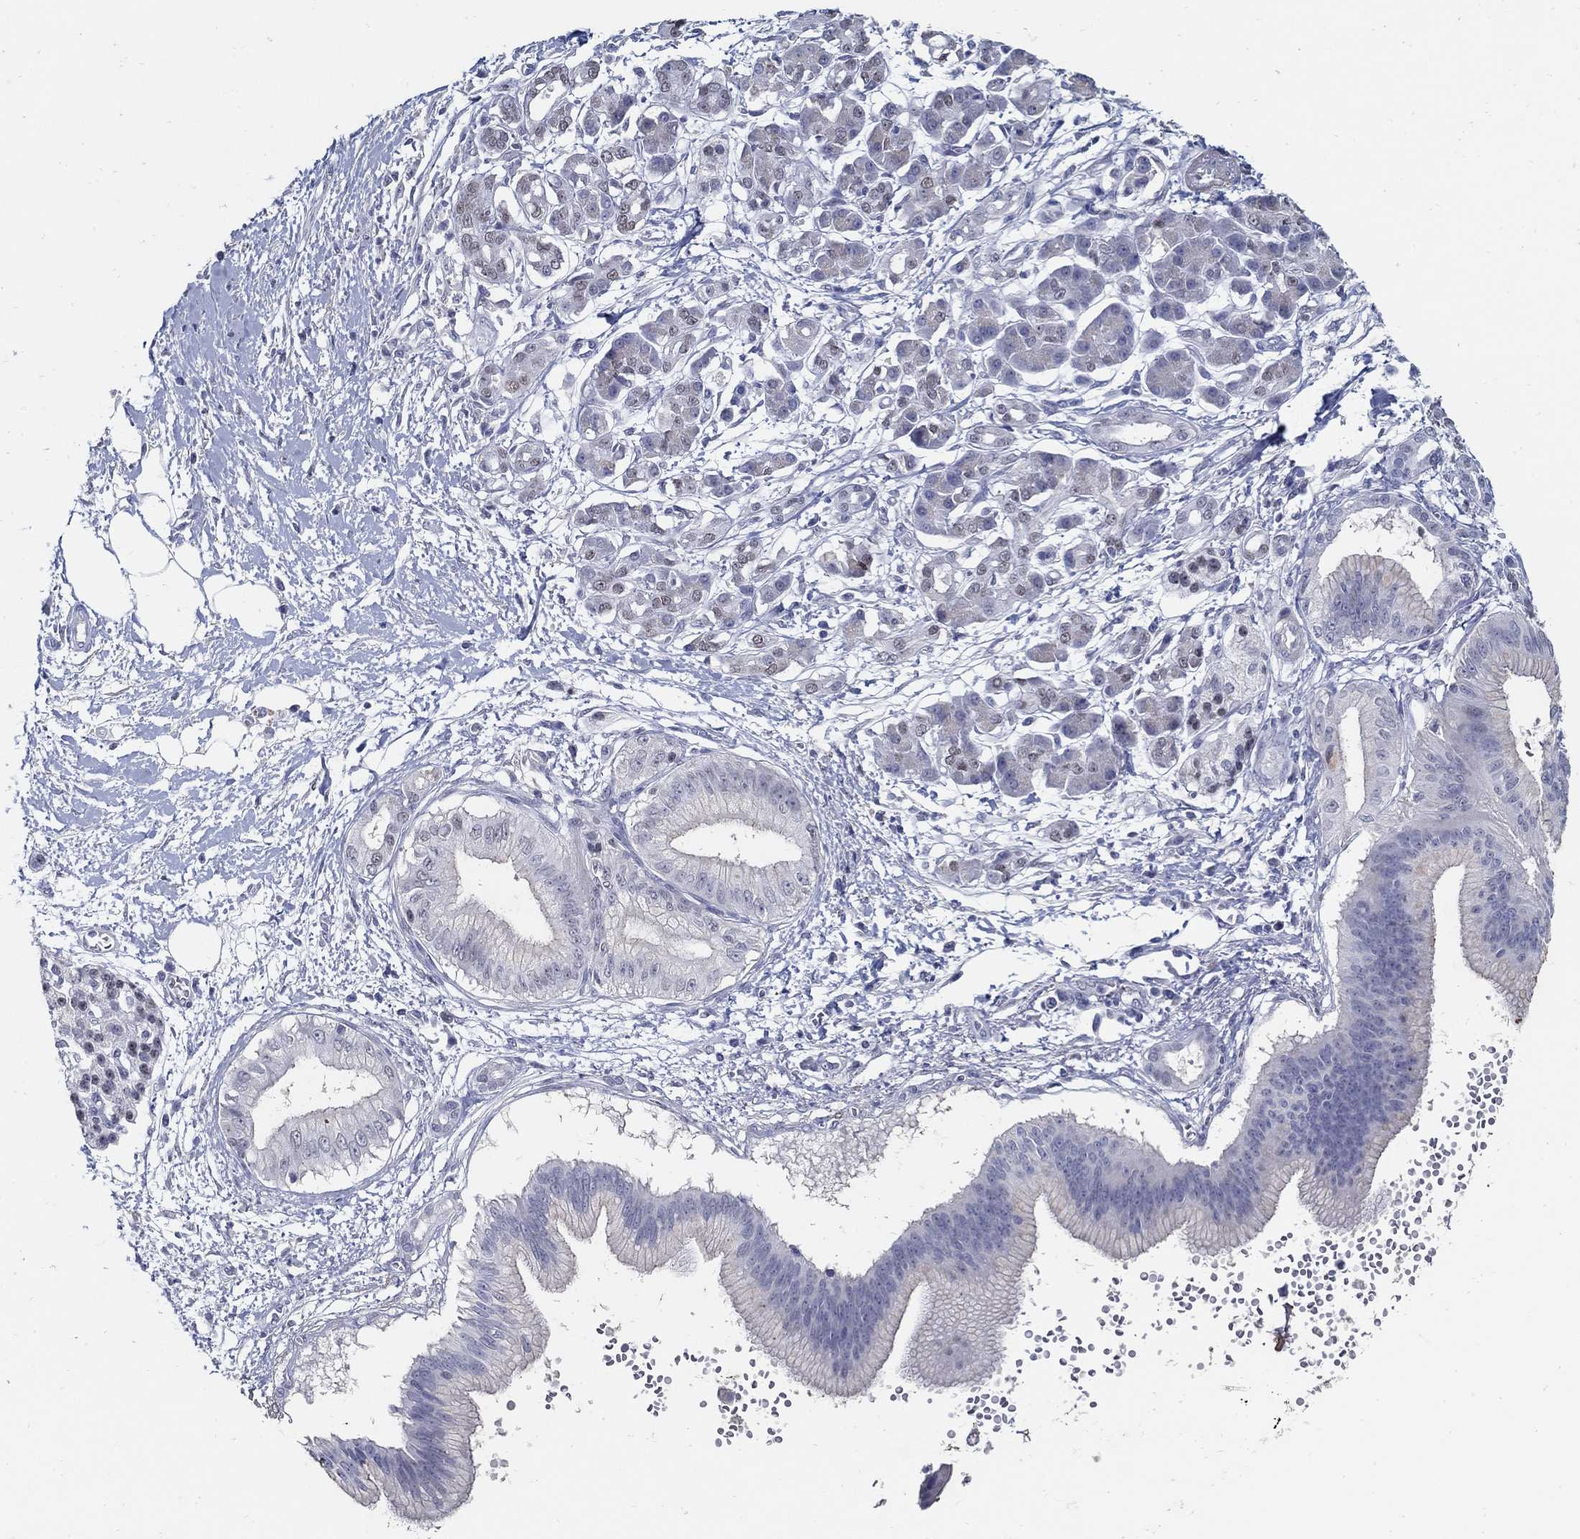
{"staining": {"intensity": "moderate", "quantity": "<25%", "location": "nuclear"}, "tissue": "pancreatic cancer", "cell_type": "Tumor cells", "image_type": "cancer", "snomed": [{"axis": "morphology", "description": "Adenocarcinoma, NOS"}, {"axis": "topography", "description": "Pancreas"}], "caption": "High-power microscopy captured an immunohistochemistry (IHC) micrograph of pancreatic cancer (adenocarcinoma), revealing moderate nuclear positivity in approximately <25% of tumor cells.", "gene": "USP29", "patient": {"sex": "male", "age": 72}}